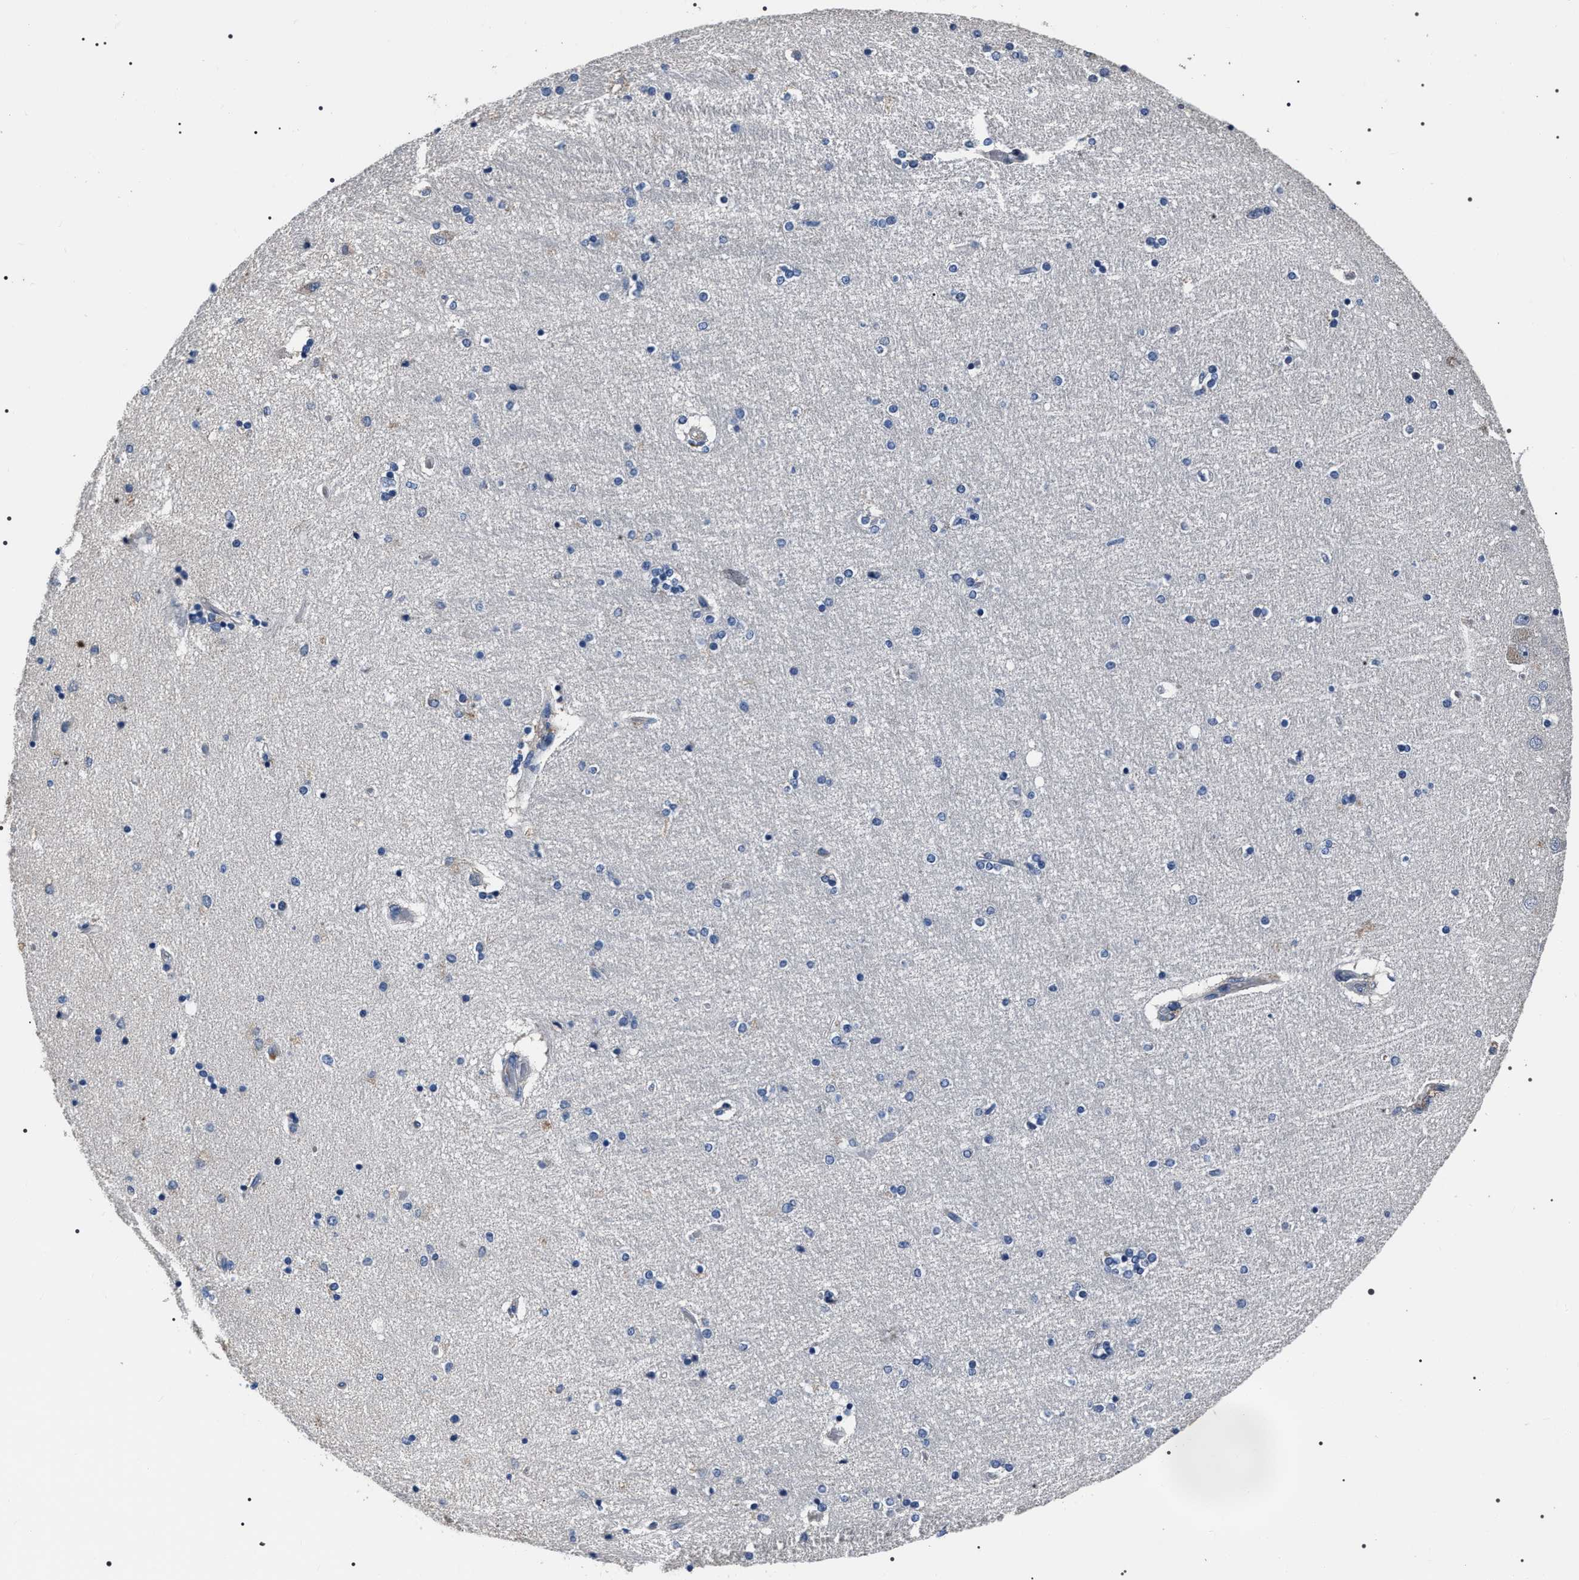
{"staining": {"intensity": "negative", "quantity": "none", "location": "none"}, "tissue": "hippocampus", "cell_type": "Glial cells", "image_type": "normal", "snomed": [{"axis": "morphology", "description": "Normal tissue, NOS"}, {"axis": "topography", "description": "Hippocampus"}], "caption": "This is an immunohistochemistry image of unremarkable human hippocampus. There is no positivity in glial cells.", "gene": "TRIM54", "patient": {"sex": "female", "age": 54}}